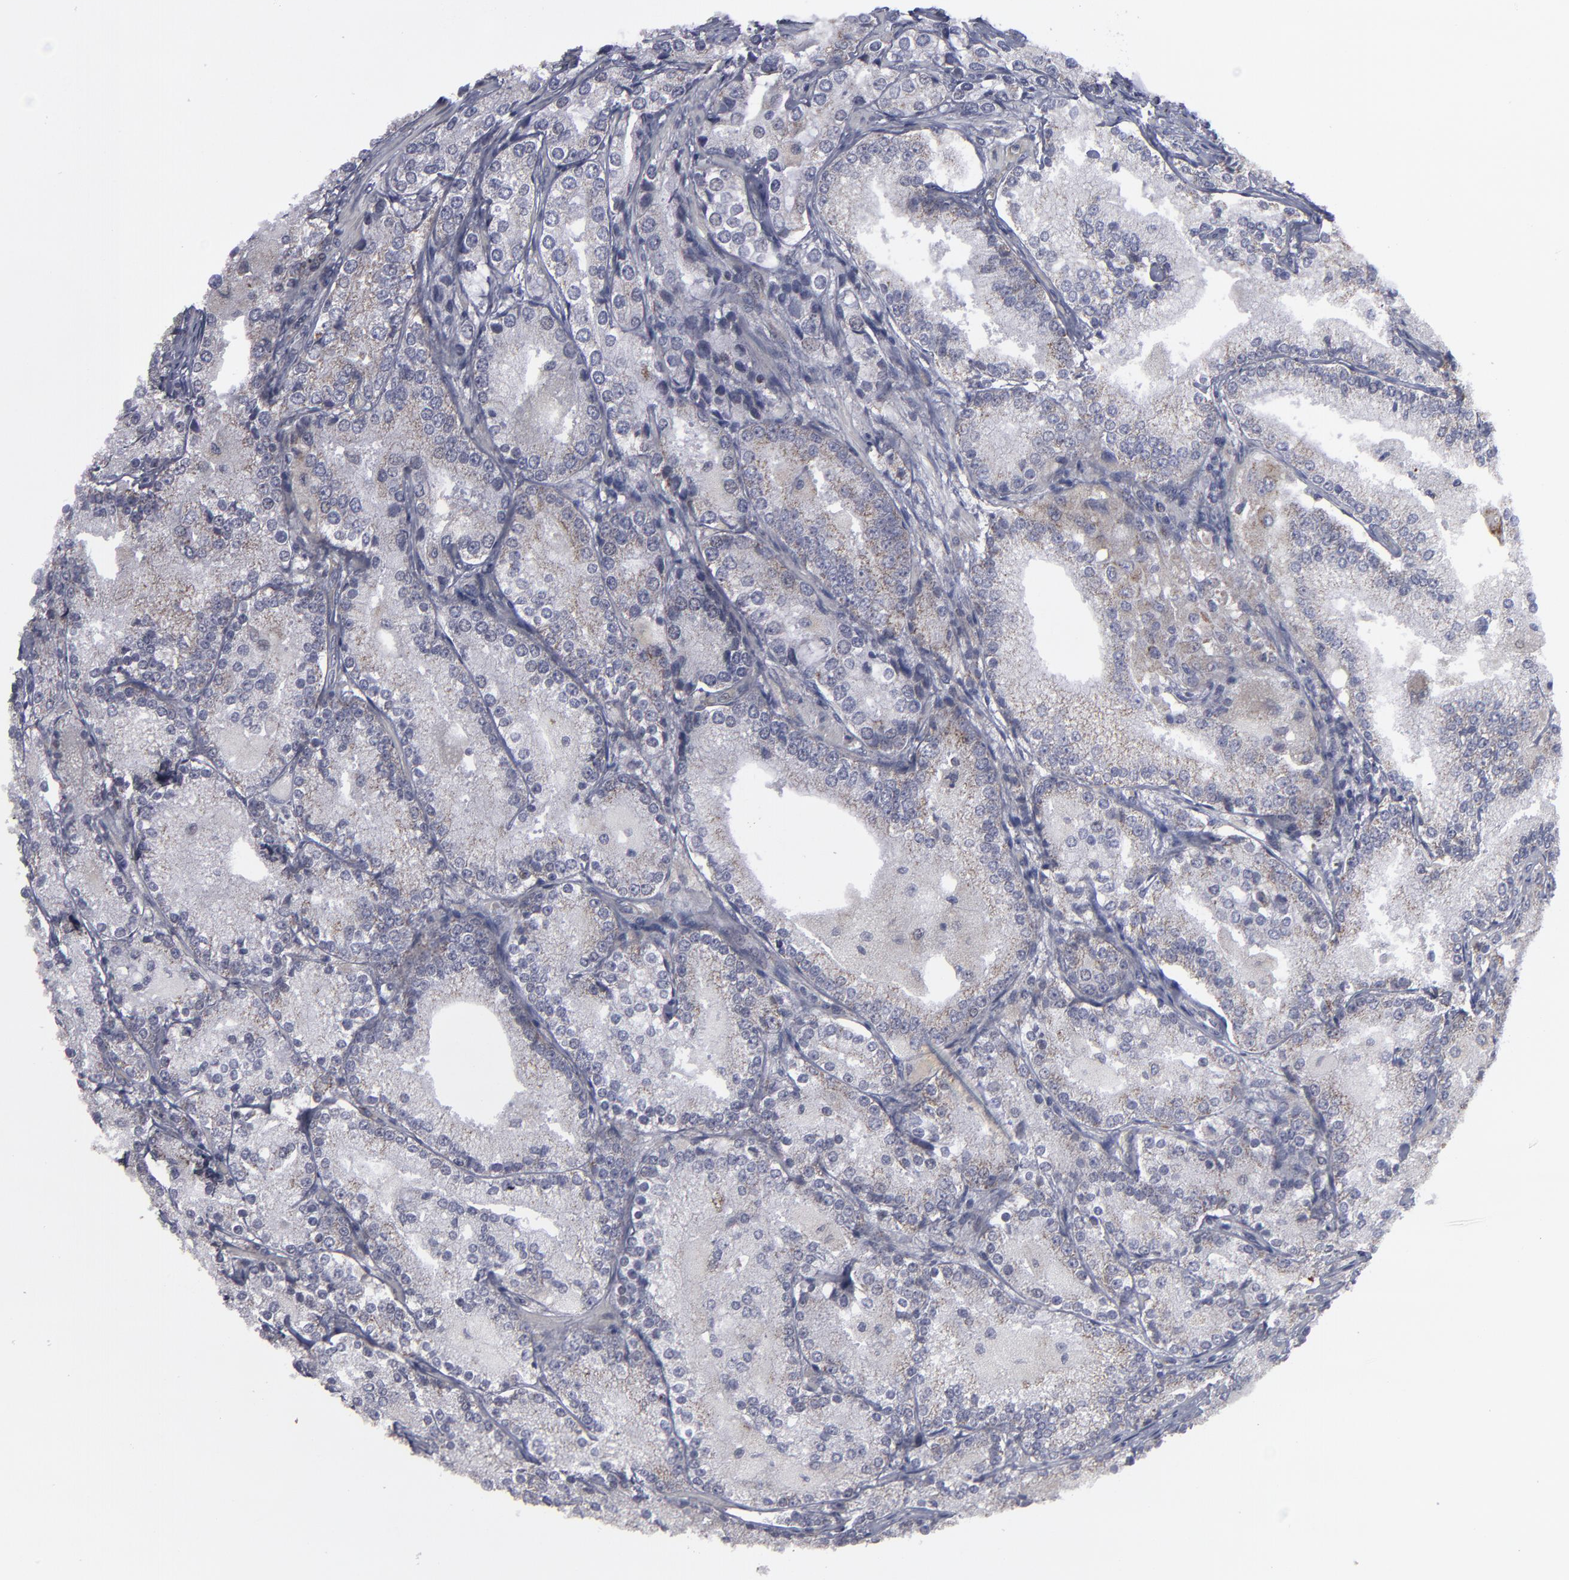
{"staining": {"intensity": "weak", "quantity": "25%-75%", "location": "cytoplasmic/membranous"}, "tissue": "prostate cancer", "cell_type": "Tumor cells", "image_type": "cancer", "snomed": [{"axis": "morphology", "description": "Adenocarcinoma, High grade"}, {"axis": "topography", "description": "Prostate"}], "caption": "Protein staining of prostate cancer (adenocarcinoma (high-grade)) tissue exhibits weak cytoplasmic/membranous staining in approximately 25%-75% of tumor cells. The staining was performed using DAB (3,3'-diaminobenzidine) to visualize the protein expression in brown, while the nuclei were stained in blue with hematoxylin (Magnification: 20x).", "gene": "MYOM2", "patient": {"sex": "male", "age": 63}}